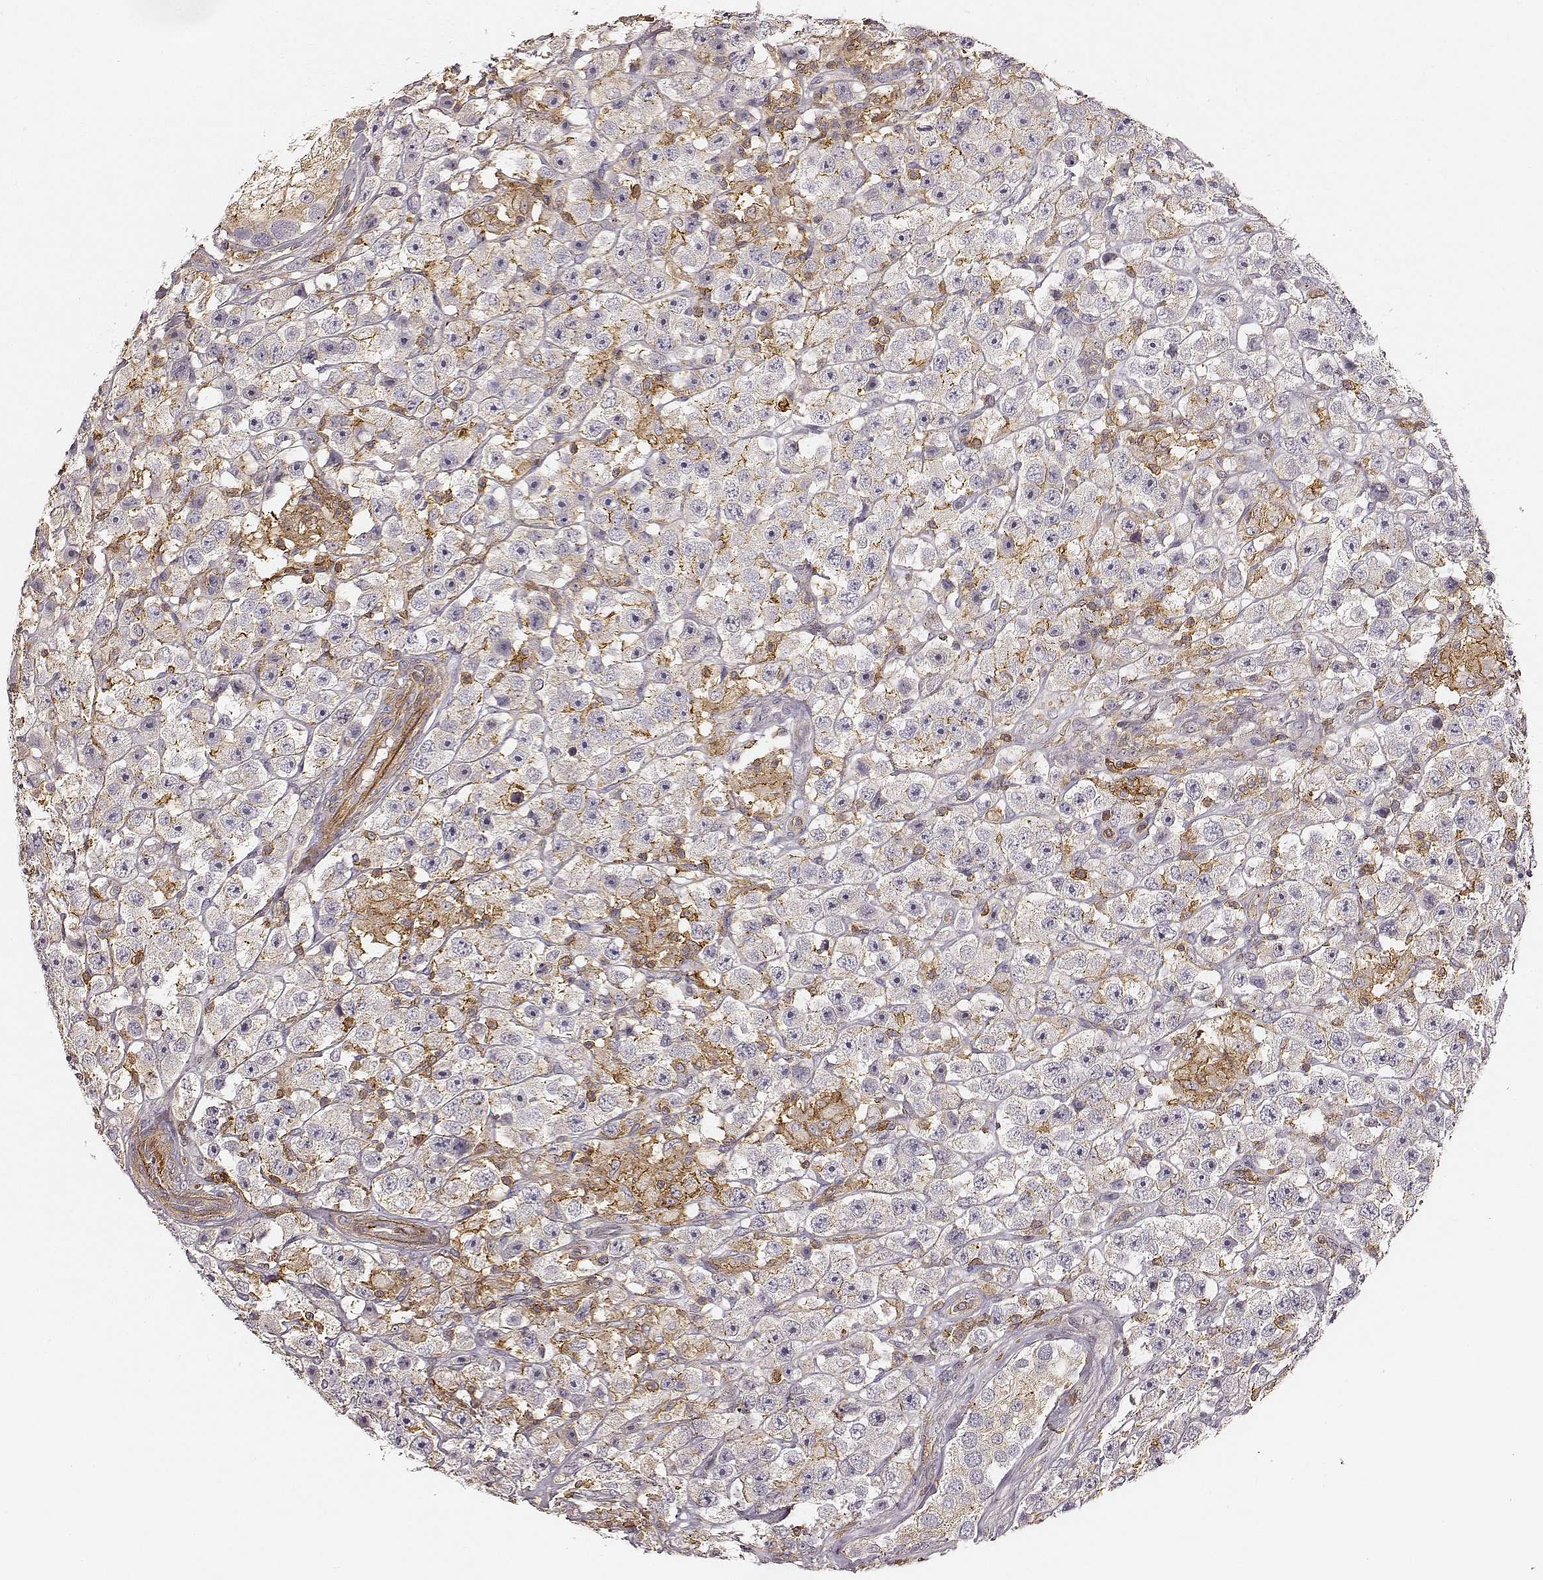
{"staining": {"intensity": "negative", "quantity": "none", "location": "none"}, "tissue": "testis cancer", "cell_type": "Tumor cells", "image_type": "cancer", "snomed": [{"axis": "morphology", "description": "Seminoma, NOS"}, {"axis": "topography", "description": "Testis"}], "caption": "This histopathology image is of testis cancer (seminoma) stained with immunohistochemistry (IHC) to label a protein in brown with the nuclei are counter-stained blue. There is no staining in tumor cells.", "gene": "ZYX", "patient": {"sex": "male", "age": 45}}